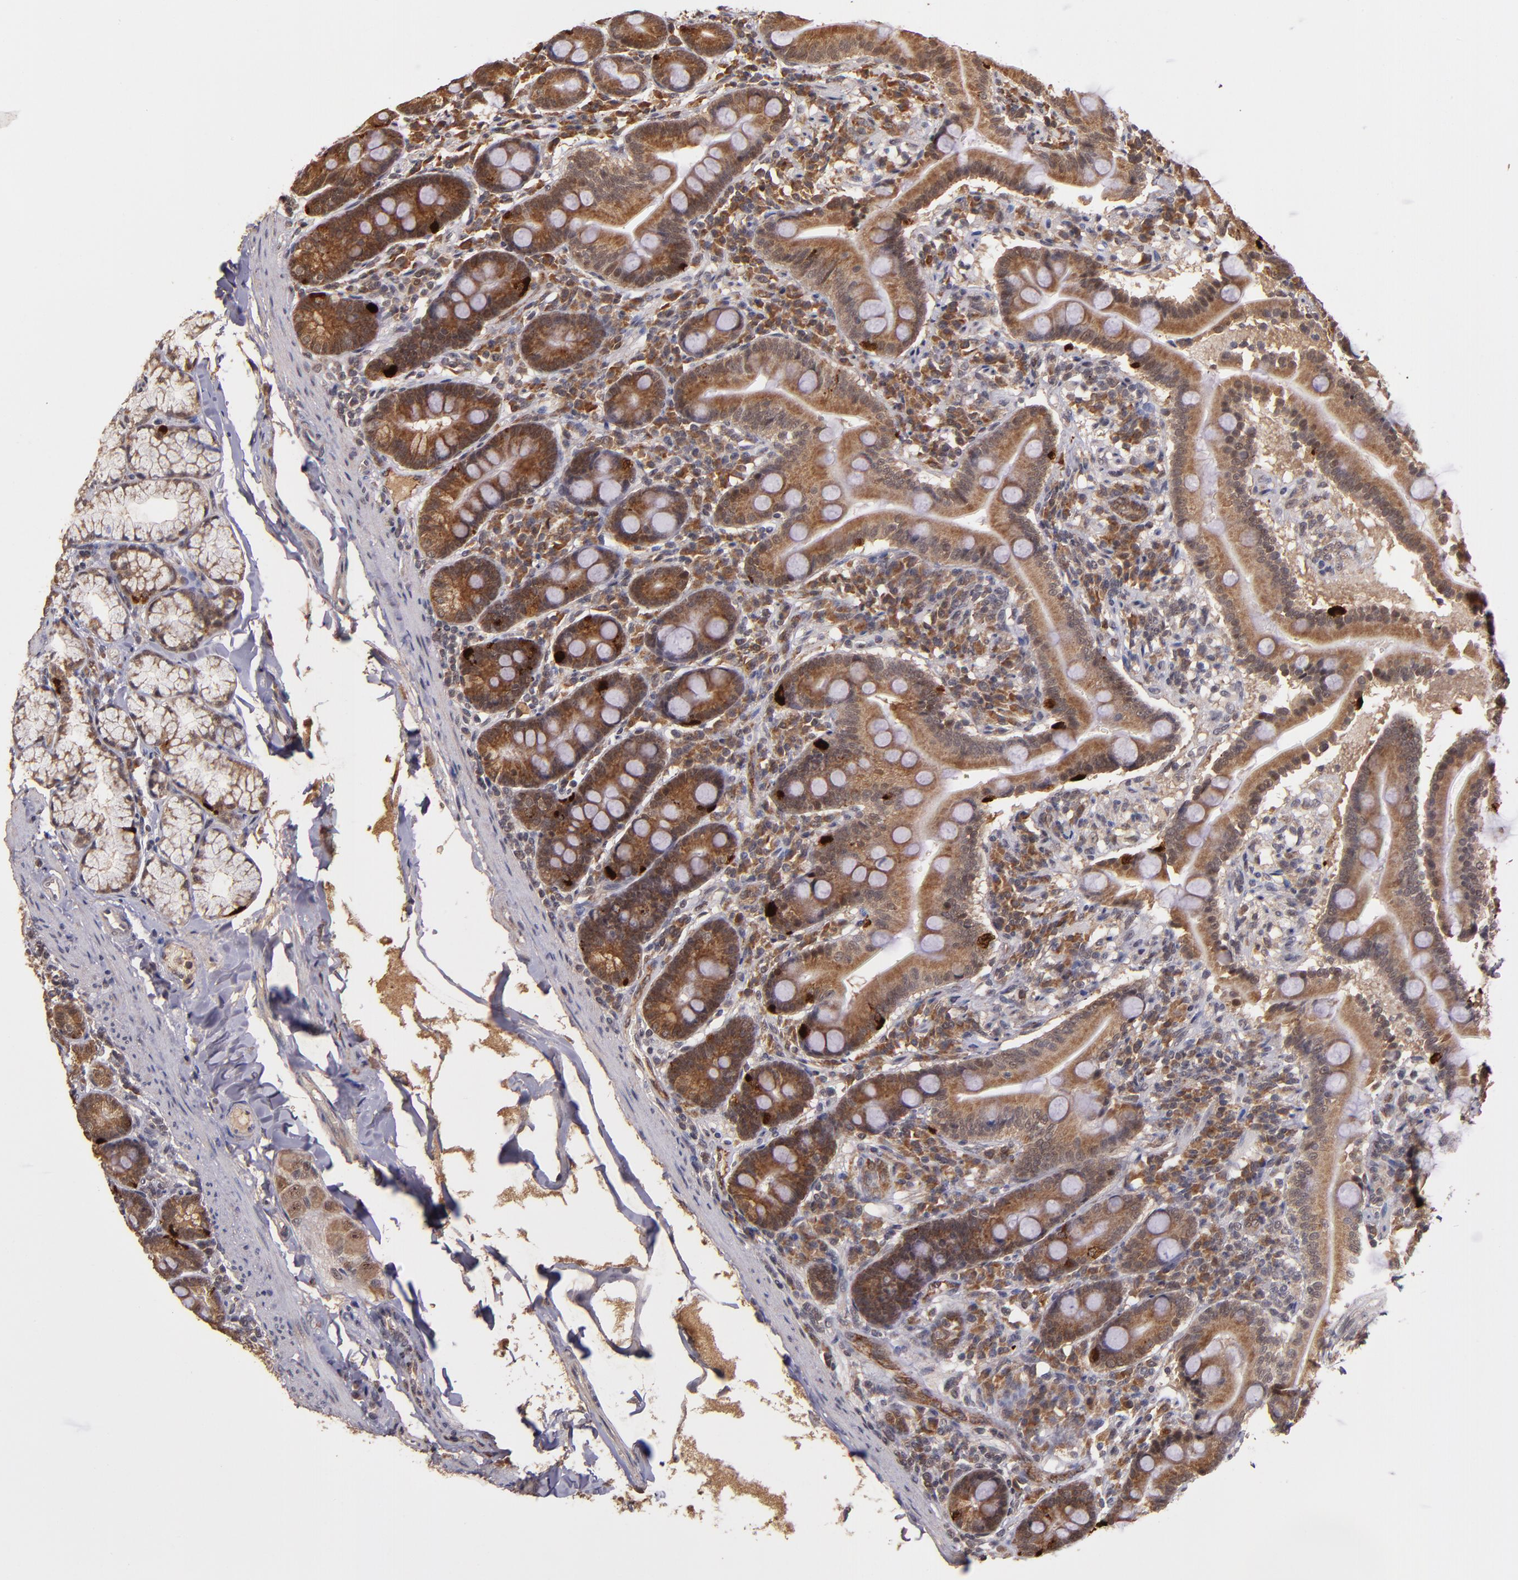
{"staining": {"intensity": "strong", "quantity": ">75%", "location": "cytoplasmic/membranous"}, "tissue": "duodenum", "cell_type": "Glandular cells", "image_type": "normal", "snomed": [{"axis": "morphology", "description": "Normal tissue, NOS"}, {"axis": "topography", "description": "Duodenum"}], "caption": "IHC staining of unremarkable duodenum, which shows high levels of strong cytoplasmic/membranous positivity in approximately >75% of glandular cells indicating strong cytoplasmic/membranous protein positivity. The staining was performed using DAB (brown) for protein detection and nuclei were counterstained in hematoxylin (blue).", "gene": "RIOK3", "patient": {"sex": "male", "age": 50}}